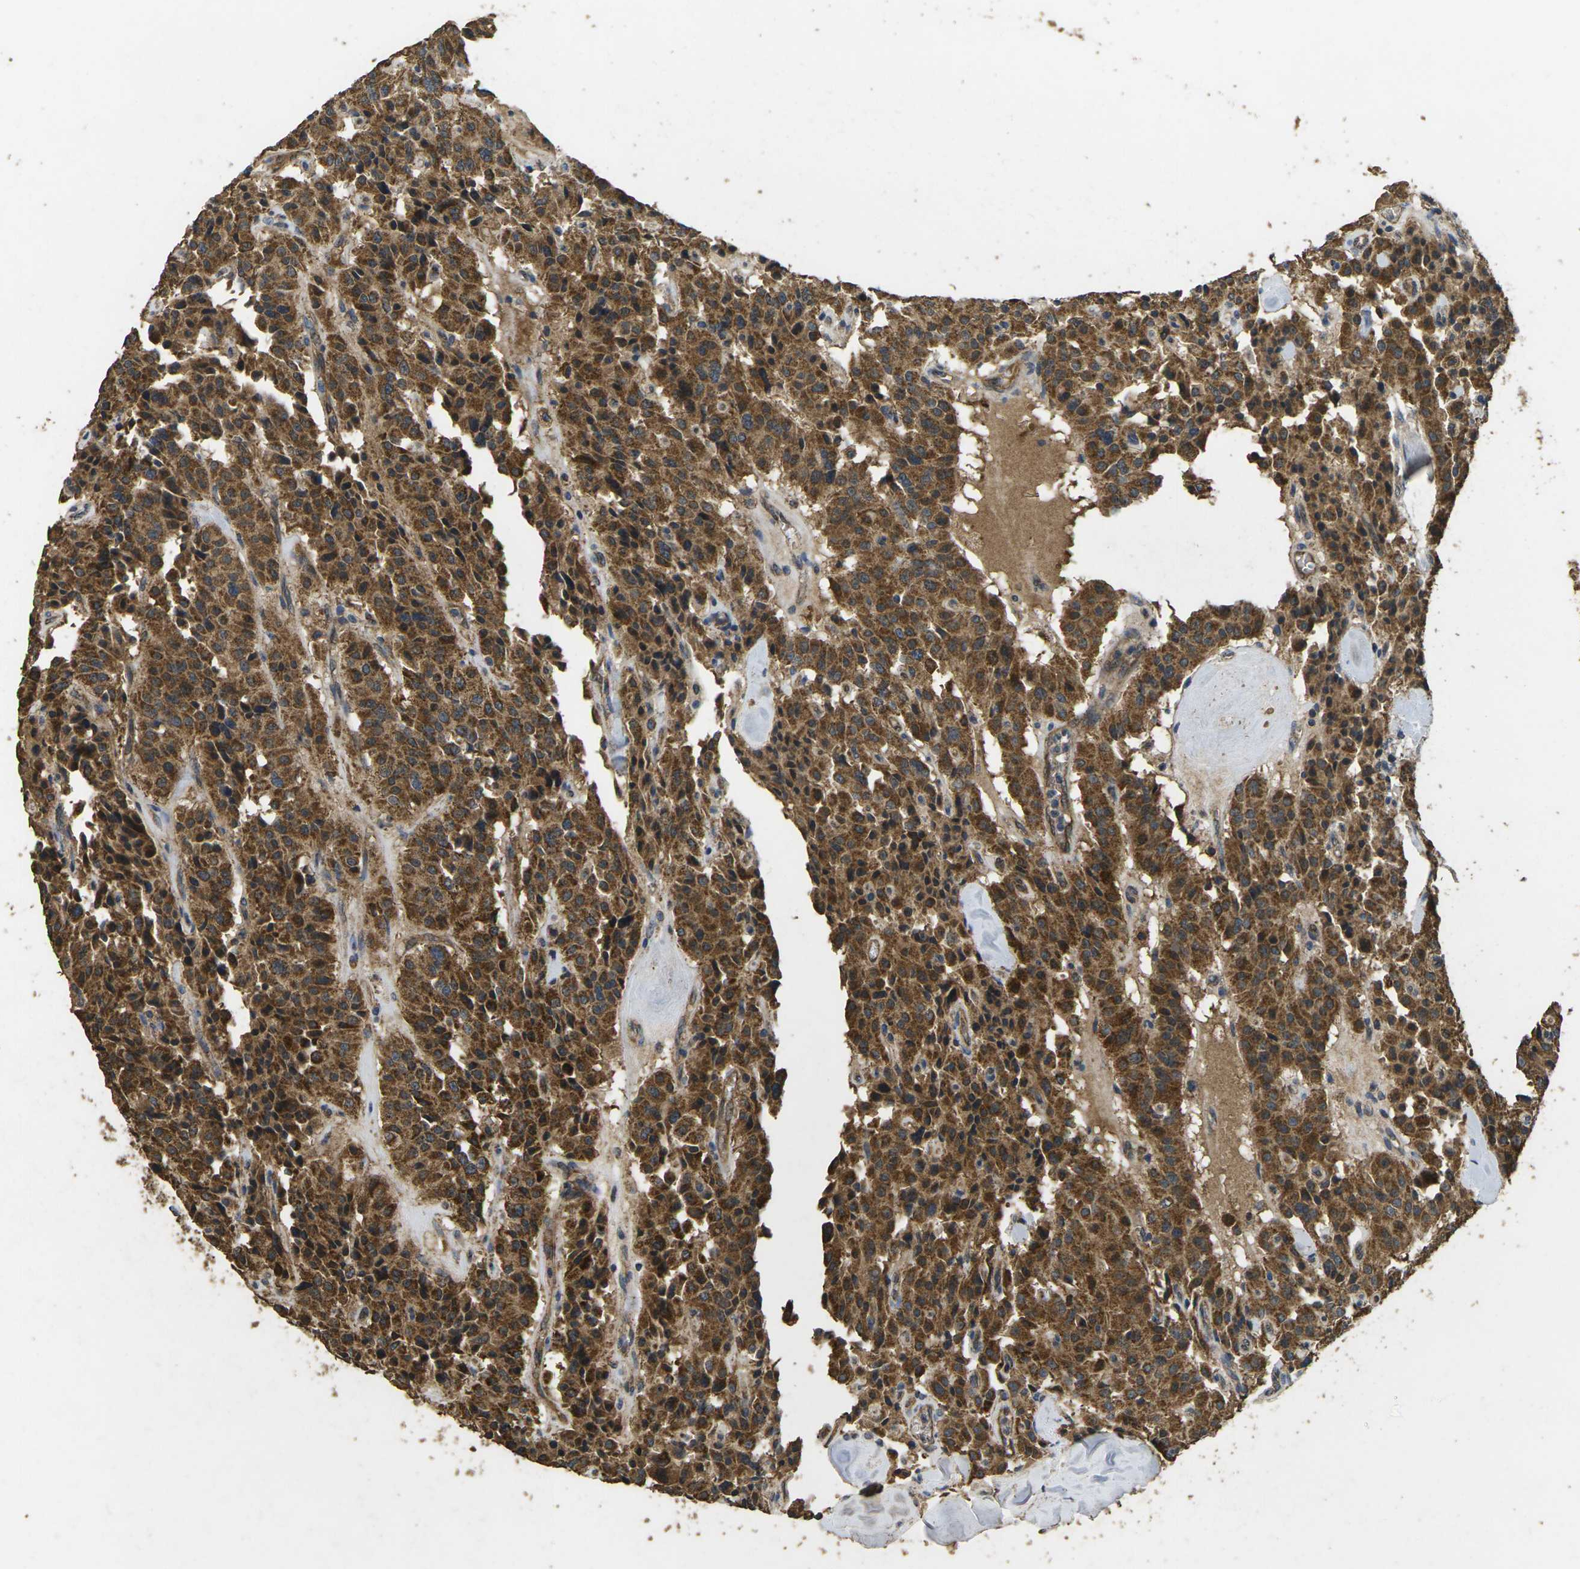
{"staining": {"intensity": "strong", "quantity": ">75%", "location": "cytoplasmic/membranous"}, "tissue": "carcinoid", "cell_type": "Tumor cells", "image_type": "cancer", "snomed": [{"axis": "morphology", "description": "Carcinoid, malignant, NOS"}, {"axis": "topography", "description": "Lung"}], "caption": "The photomicrograph exhibits immunohistochemical staining of carcinoid. There is strong cytoplasmic/membranous positivity is present in approximately >75% of tumor cells. Ihc stains the protein in brown and the nuclei are stained blue.", "gene": "MAPK11", "patient": {"sex": "male", "age": 30}}